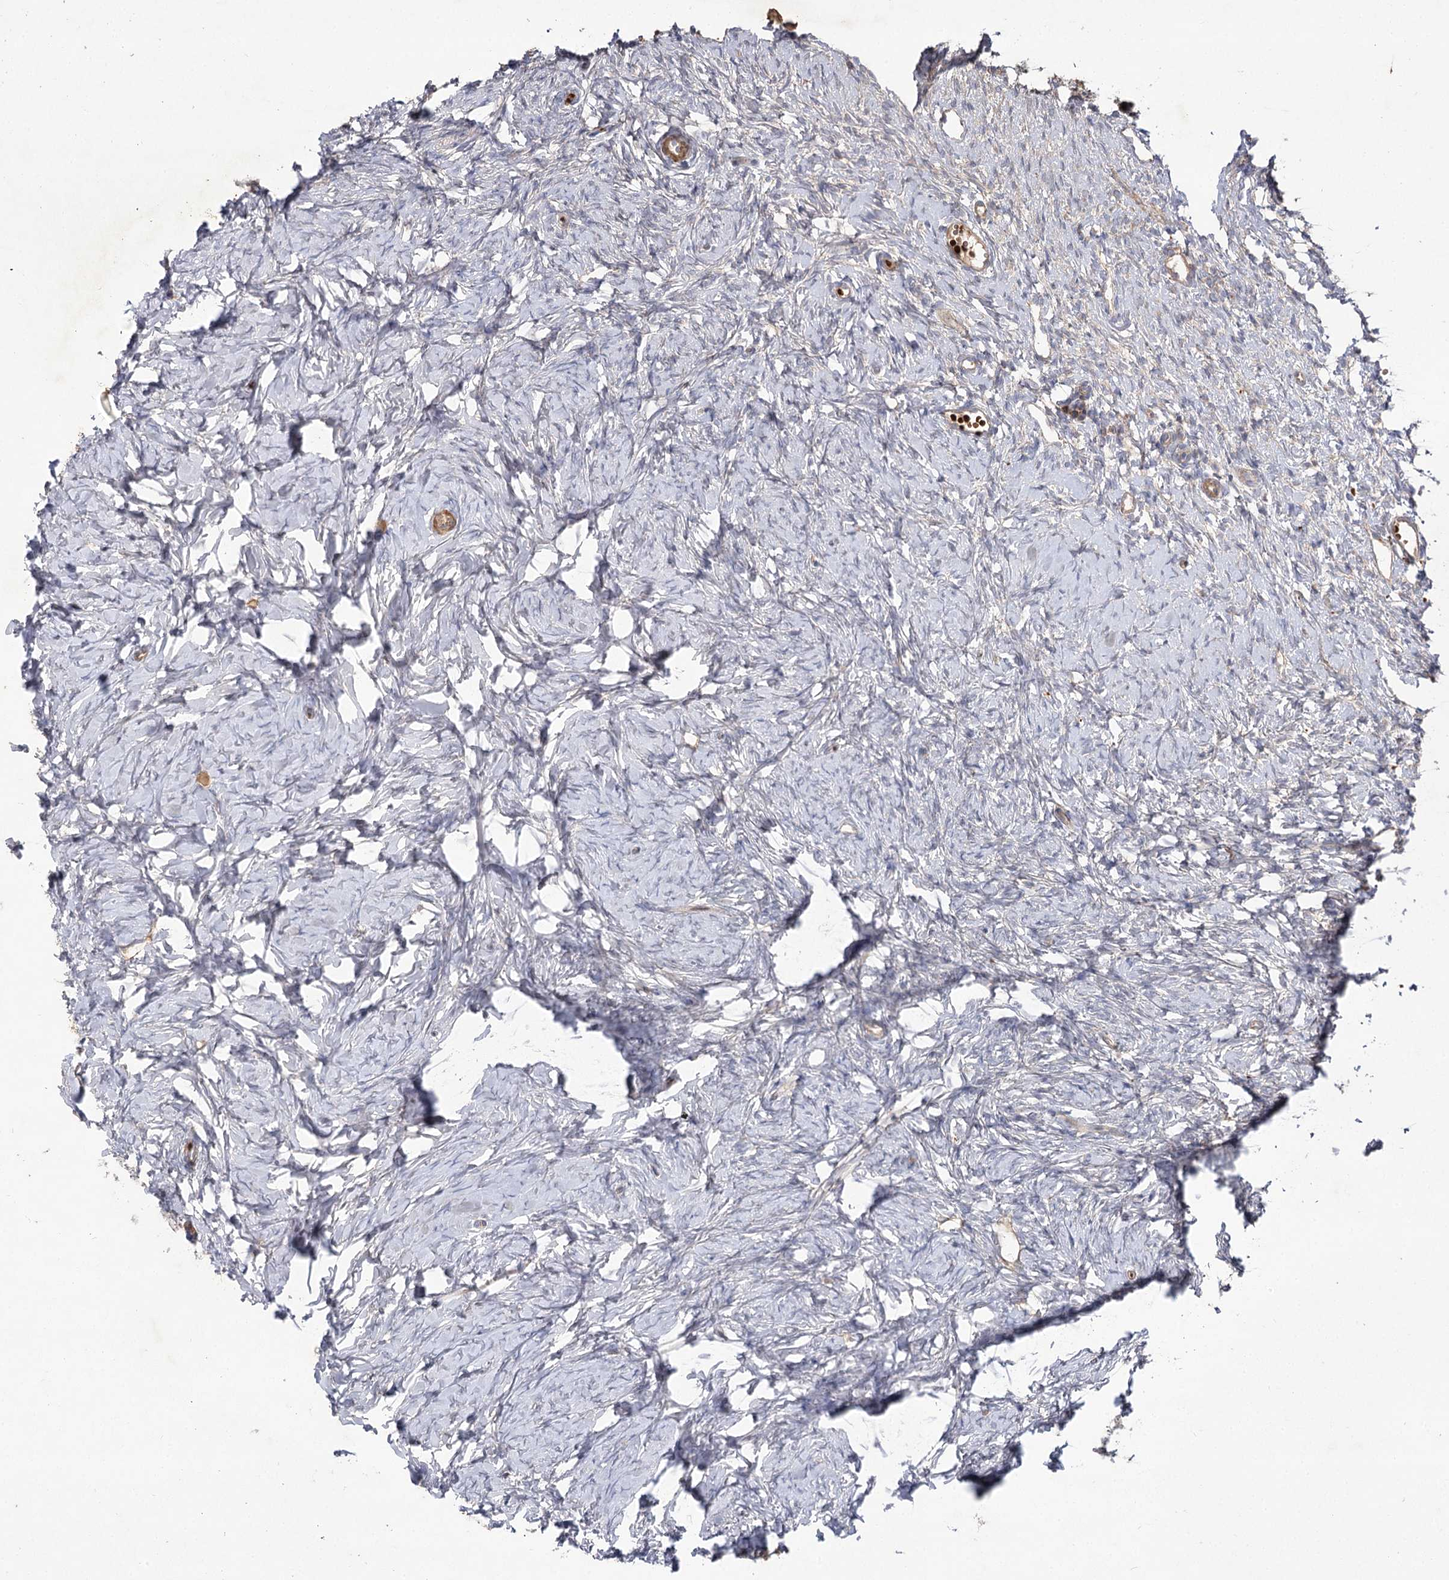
{"staining": {"intensity": "weak", "quantity": "<25%", "location": "cytoplasmic/membranous"}, "tissue": "ovary", "cell_type": "Ovarian stroma cells", "image_type": "normal", "snomed": [{"axis": "morphology", "description": "Normal tissue, NOS"}, {"axis": "topography", "description": "Ovary"}], "caption": "Immunohistochemistry (IHC) photomicrograph of normal ovary: ovary stained with DAB (3,3'-diaminobenzidine) demonstrates no significant protein staining in ovarian stroma cells. The staining was performed using DAB to visualize the protein expression in brown, while the nuclei were stained in blue with hematoxylin (Magnification: 20x).", "gene": "KIAA0825", "patient": {"sex": "female", "age": 51}}